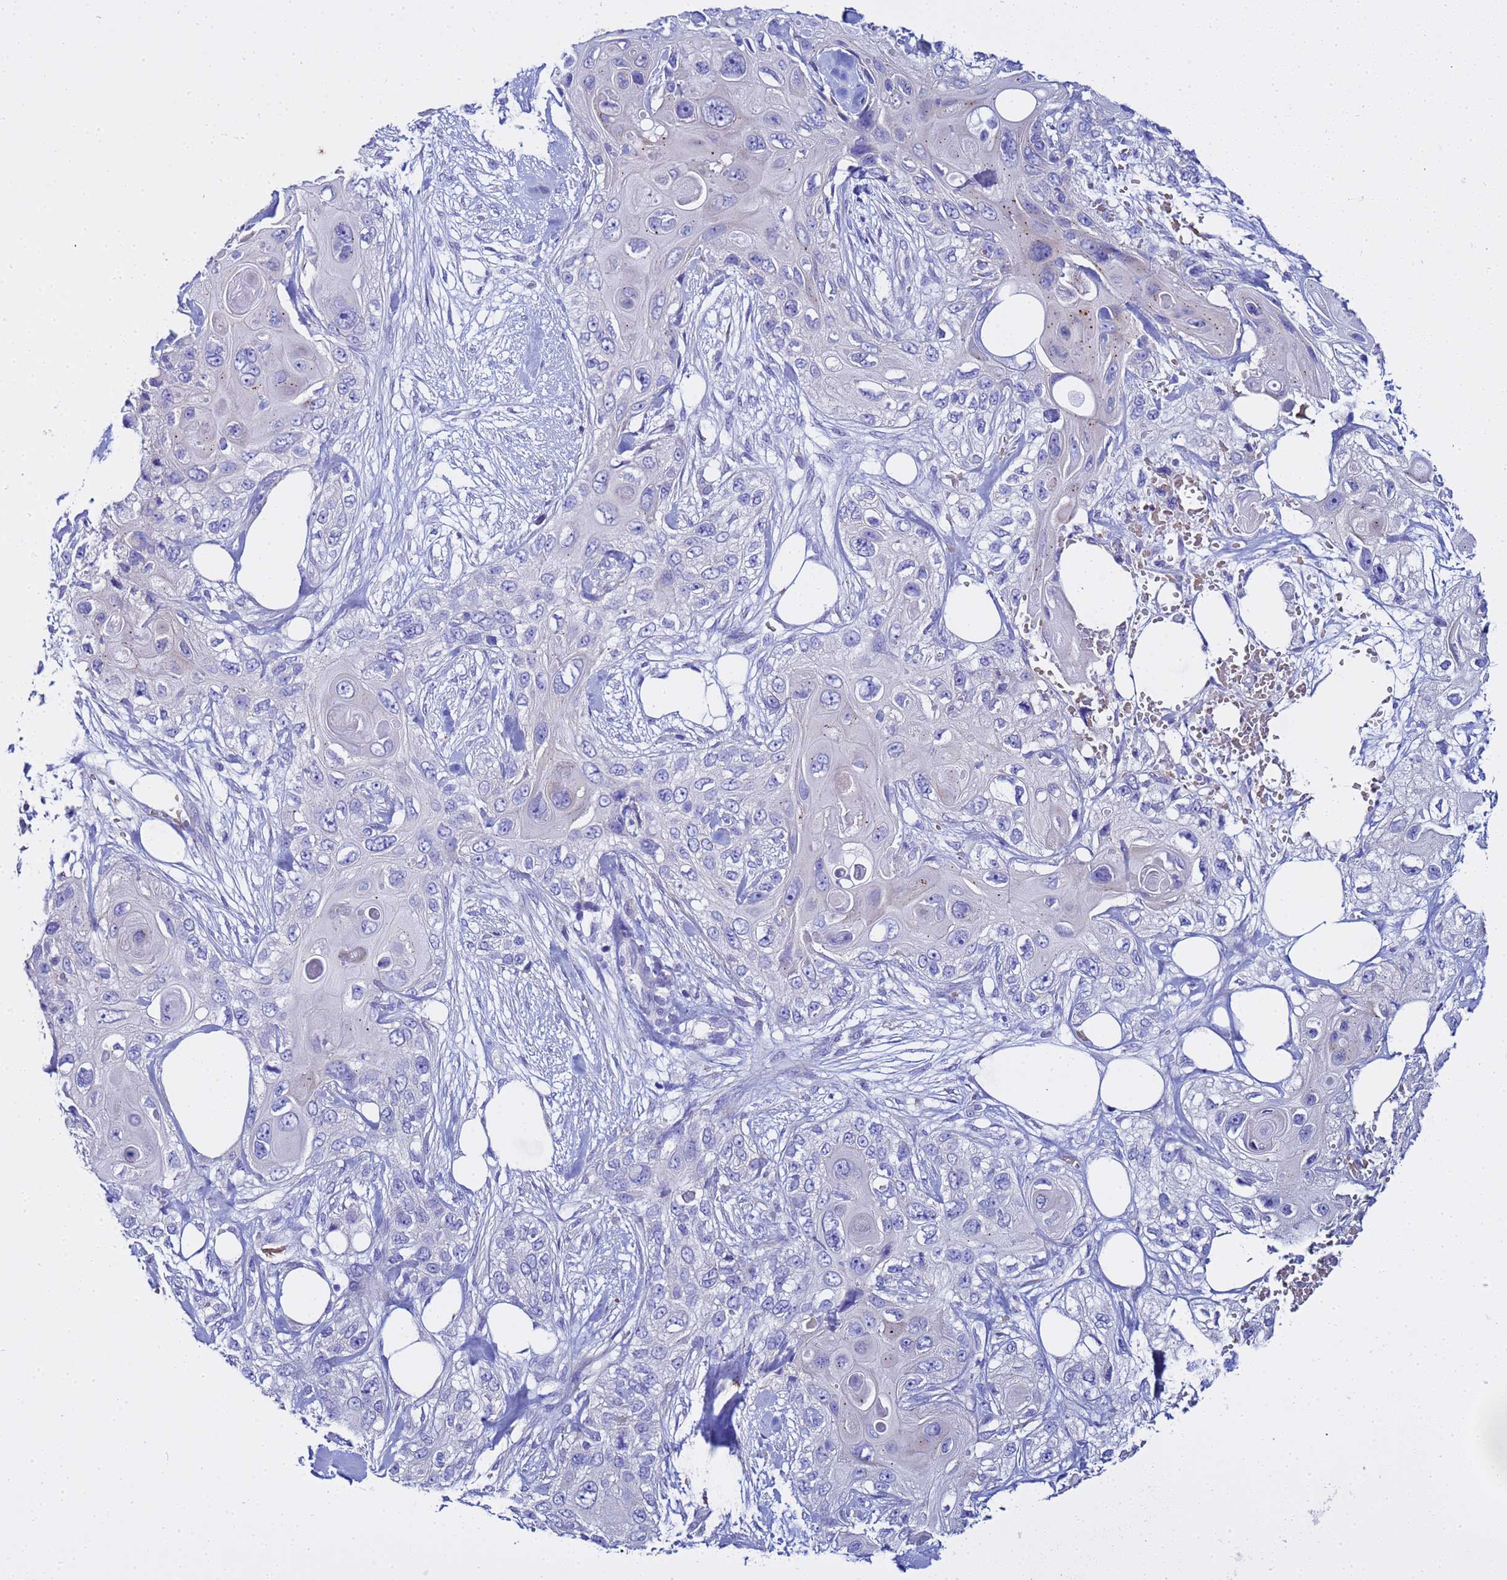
{"staining": {"intensity": "negative", "quantity": "none", "location": "none"}, "tissue": "skin cancer", "cell_type": "Tumor cells", "image_type": "cancer", "snomed": [{"axis": "morphology", "description": "Normal tissue, NOS"}, {"axis": "morphology", "description": "Squamous cell carcinoma, NOS"}, {"axis": "topography", "description": "Skin"}], "caption": "Histopathology image shows no significant protein positivity in tumor cells of skin cancer (squamous cell carcinoma).", "gene": "USP18", "patient": {"sex": "male", "age": 72}}